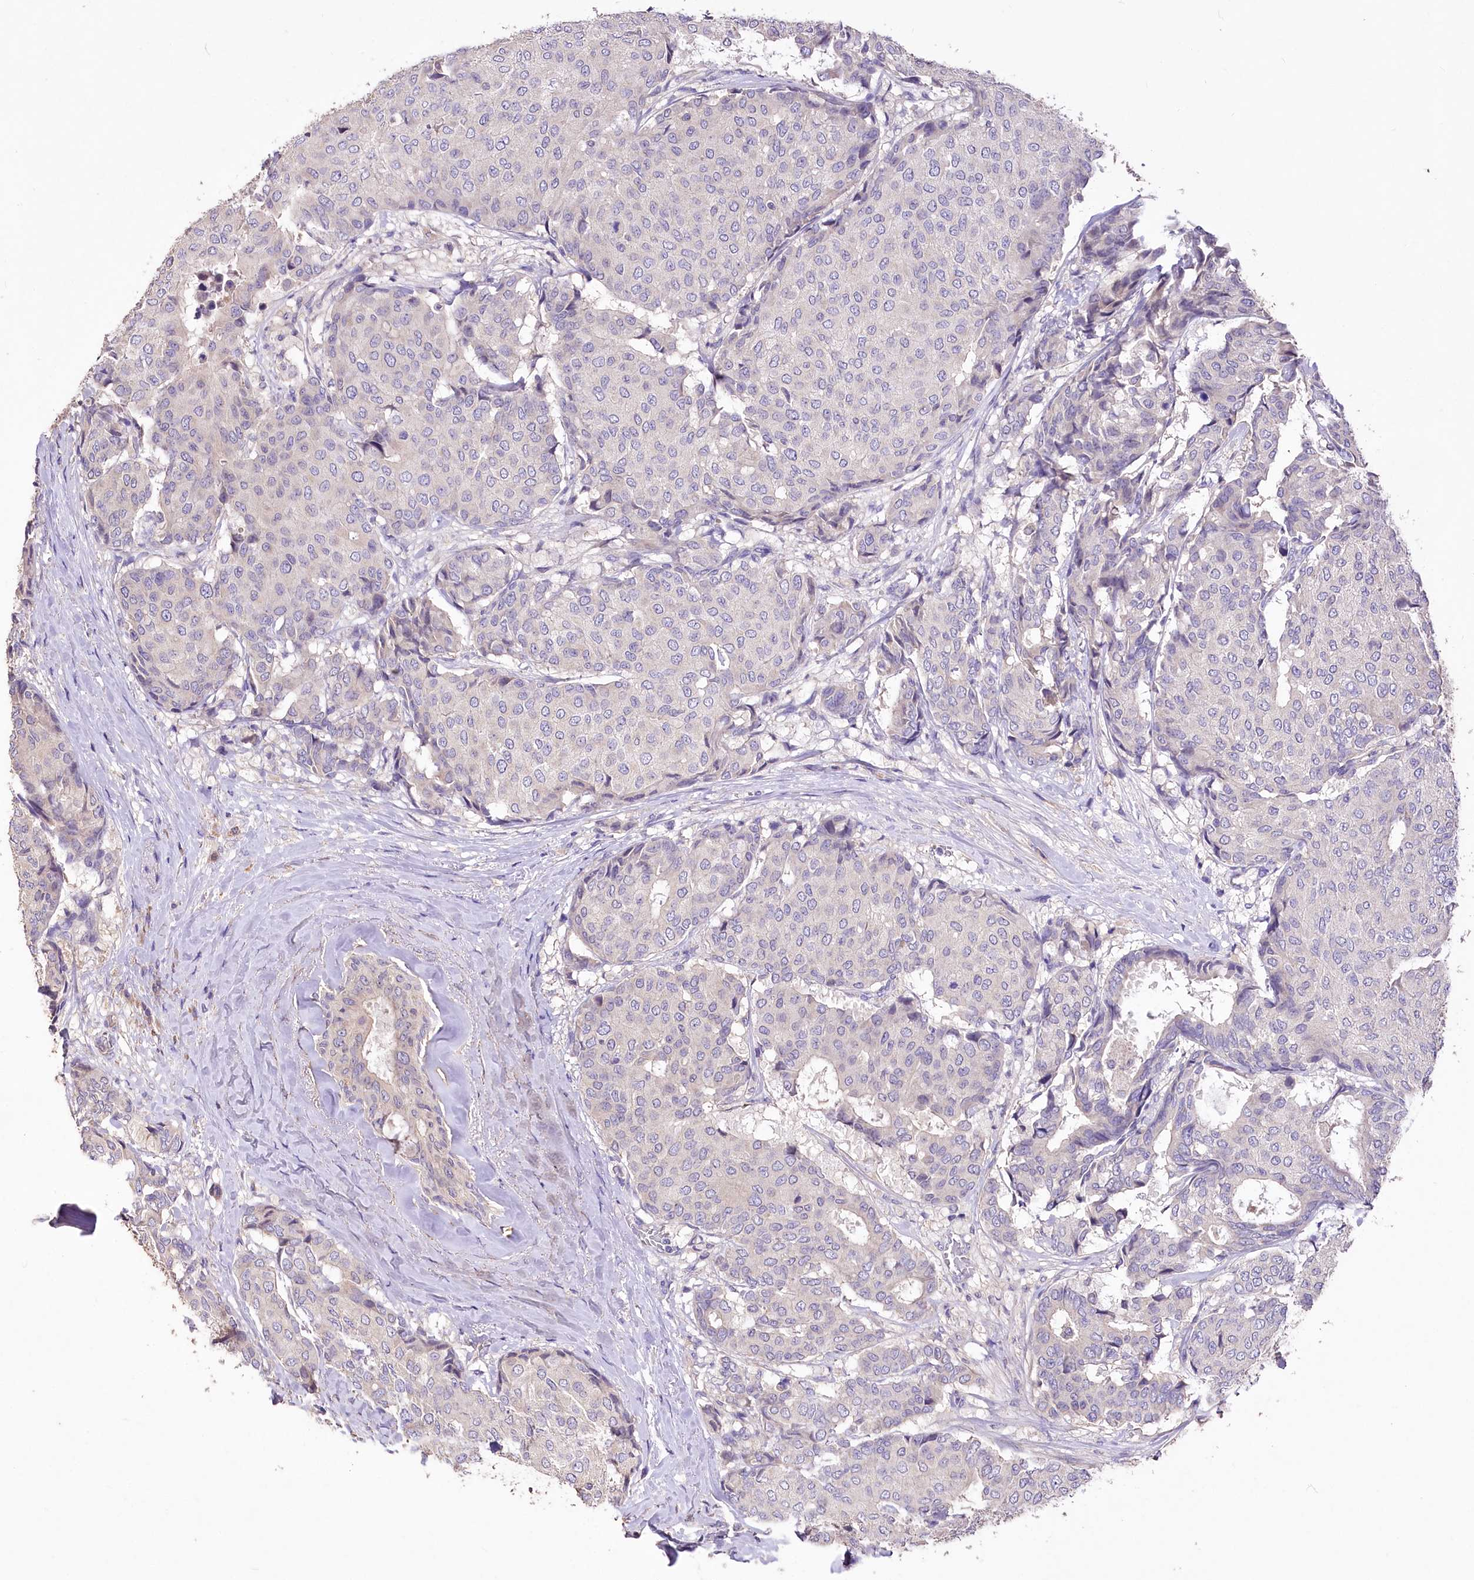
{"staining": {"intensity": "negative", "quantity": "none", "location": "none"}, "tissue": "breast cancer", "cell_type": "Tumor cells", "image_type": "cancer", "snomed": [{"axis": "morphology", "description": "Duct carcinoma"}, {"axis": "topography", "description": "Breast"}], "caption": "This is an IHC micrograph of human breast cancer. There is no staining in tumor cells.", "gene": "PCYOX1L", "patient": {"sex": "female", "age": 75}}